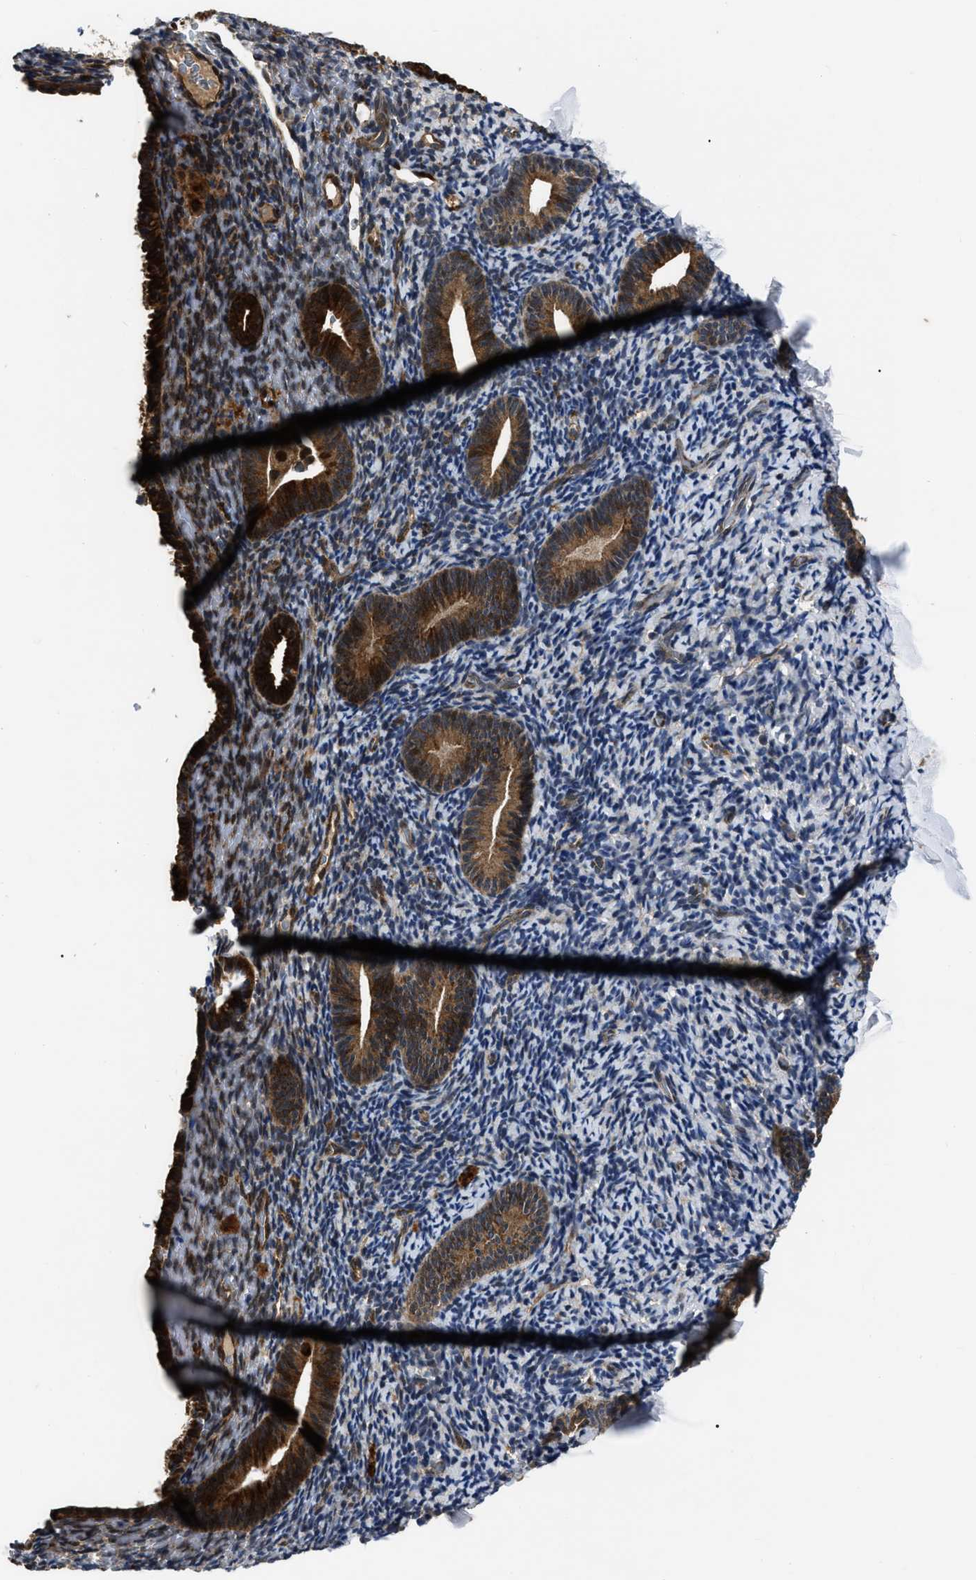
{"staining": {"intensity": "strong", "quantity": "<25%", "location": "cytoplasmic/membranous"}, "tissue": "endometrium", "cell_type": "Cells in endometrial stroma", "image_type": "normal", "snomed": [{"axis": "morphology", "description": "Normal tissue, NOS"}, {"axis": "topography", "description": "Endometrium"}], "caption": "About <25% of cells in endometrial stroma in normal human endometrium display strong cytoplasmic/membranous protein positivity as visualized by brown immunohistochemical staining.", "gene": "PPWD1", "patient": {"sex": "female", "age": 51}}